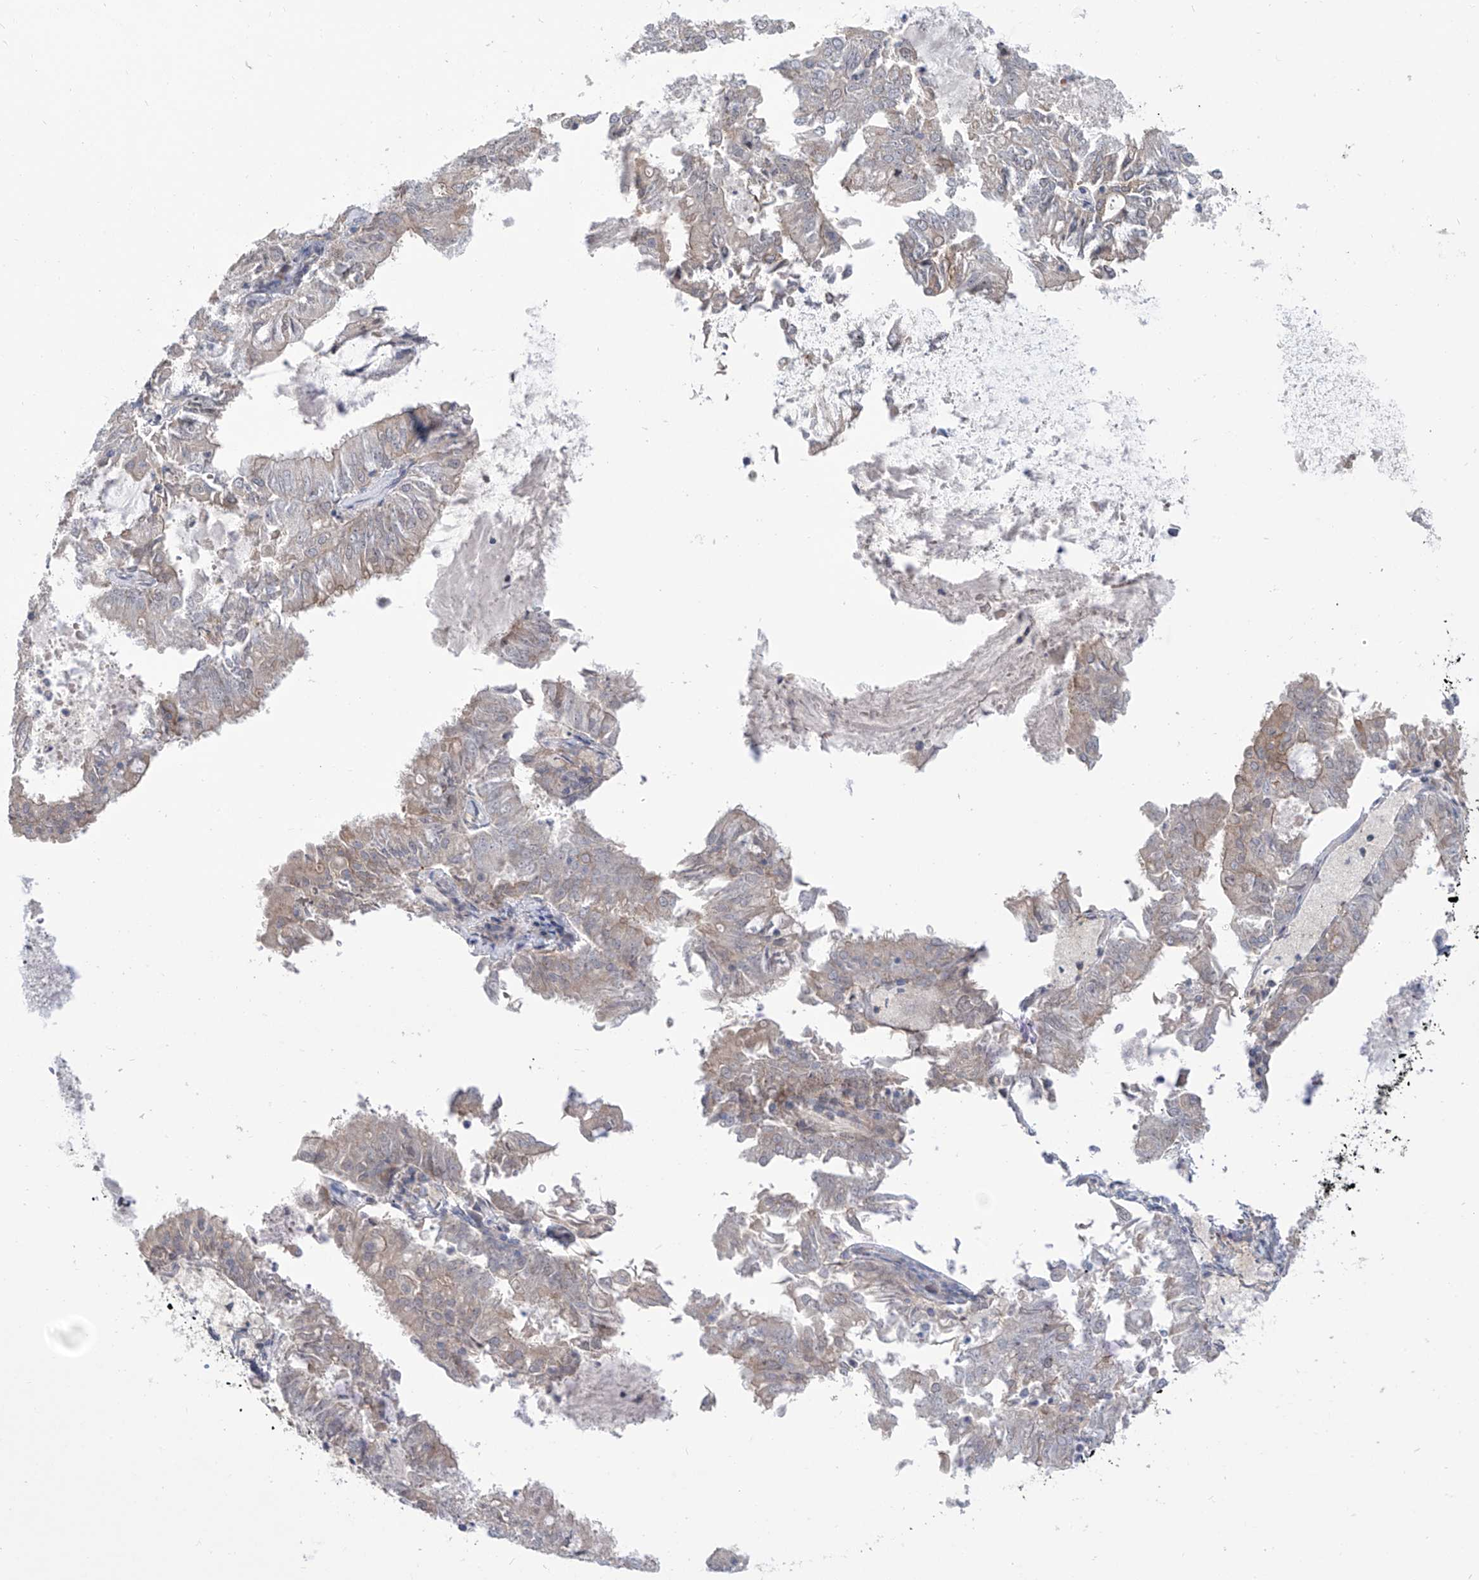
{"staining": {"intensity": "negative", "quantity": "none", "location": "none"}, "tissue": "endometrial cancer", "cell_type": "Tumor cells", "image_type": "cancer", "snomed": [{"axis": "morphology", "description": "Adenocarcinoma, NOS"}, {"axis": "topography", "description": "Endometrium"}], "caption": "High magnification brightfield microscopy of endometrial adenocarcinoma stained with DAB (3,3'-diaminobenzidine) (brown) and counterstained with hematoxylin (blue): tumor cells show no significant positivity.", "gene": "LRRC1", "patient": {"sex": "female", "age": 57}}